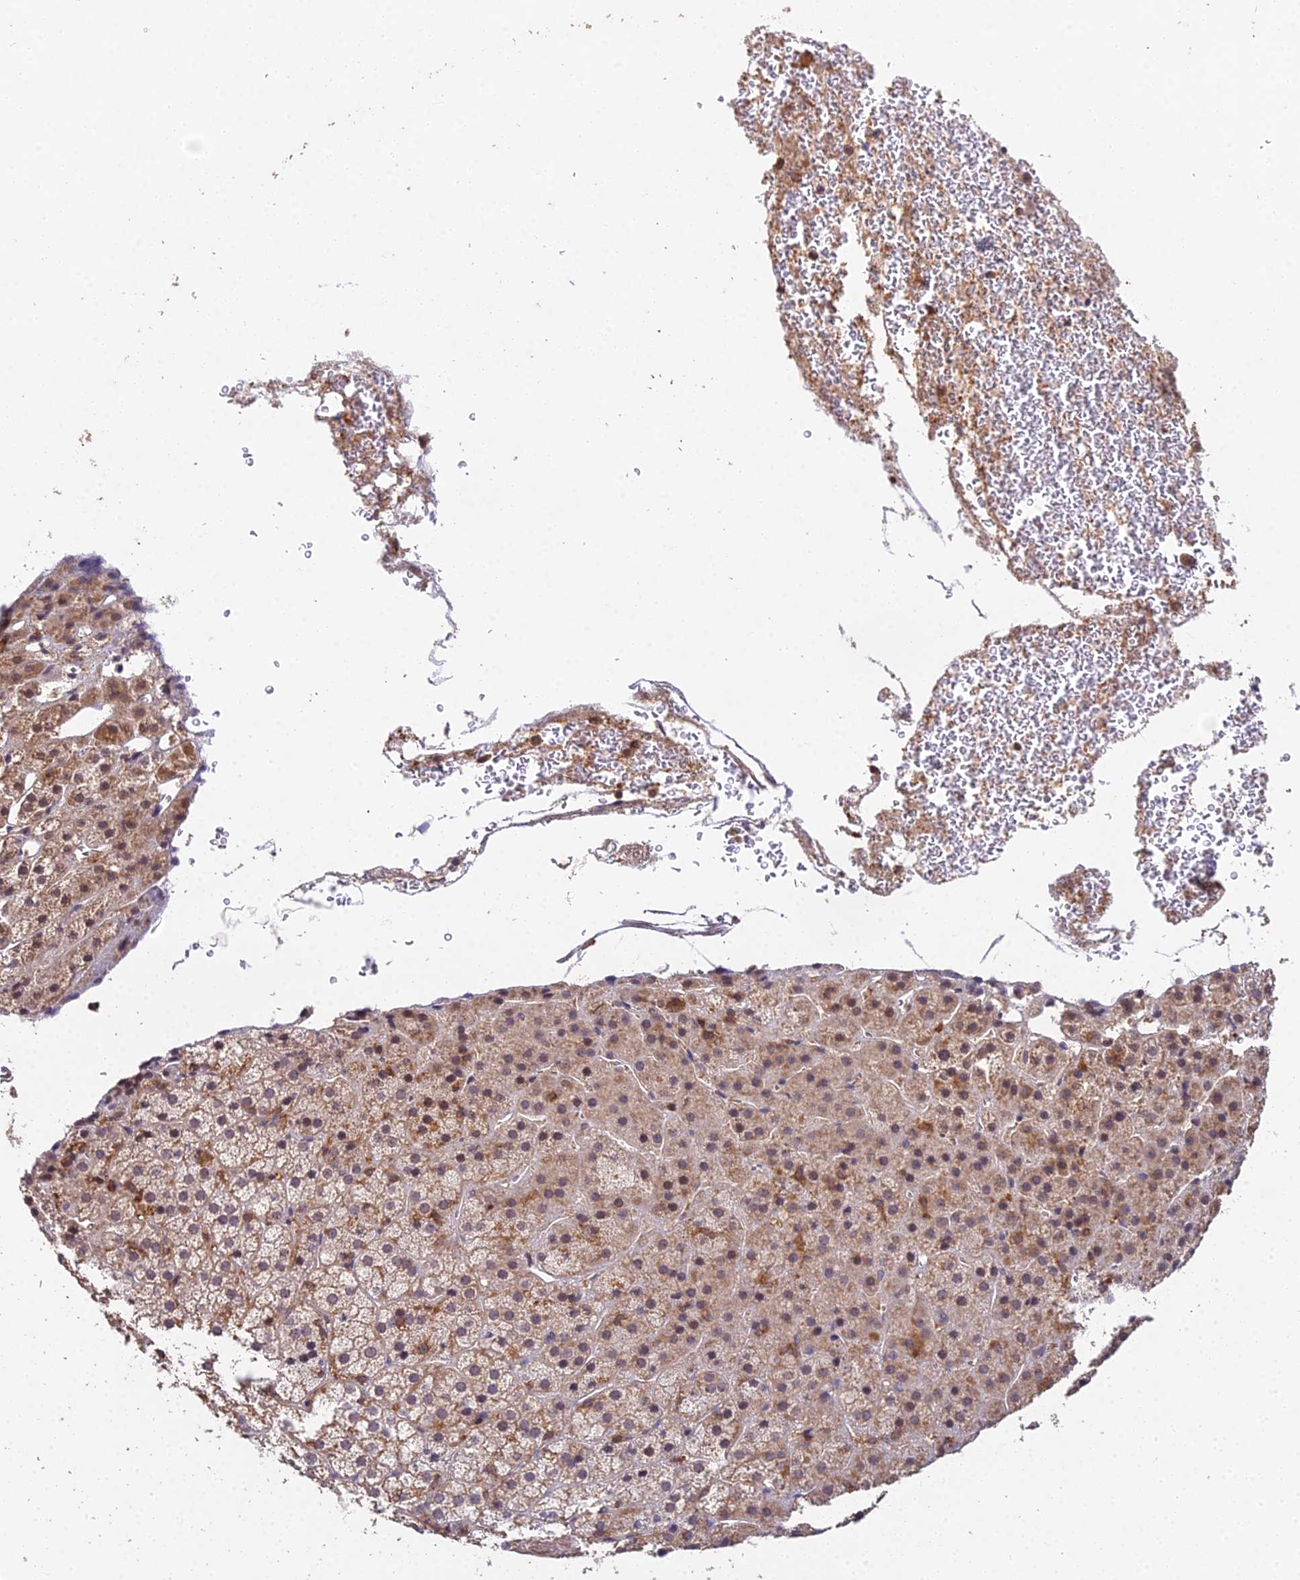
{"staining": {"intensity": "moderate", "quantity": ">75%", "location": "cytoplasmic/membranous,nuclear"}, "tissue": "adrenal gland", "cell_type": "Glandular cells", "image_type": "normal", "snomed": [{"axis": "morphology", "description": "Normal tissue, NOS"}, {"axis": "topography", "description": "Adrenal gland"}], "caption": "Normal adrenal gland demonstrates moderate cytoplasmic/membranous,nuclear expression in approximately >75% of glandular cells, visualized by immunohistochemistry.", "gene": "TPRX1", "patient": {"sex": "female", "age": 57}}